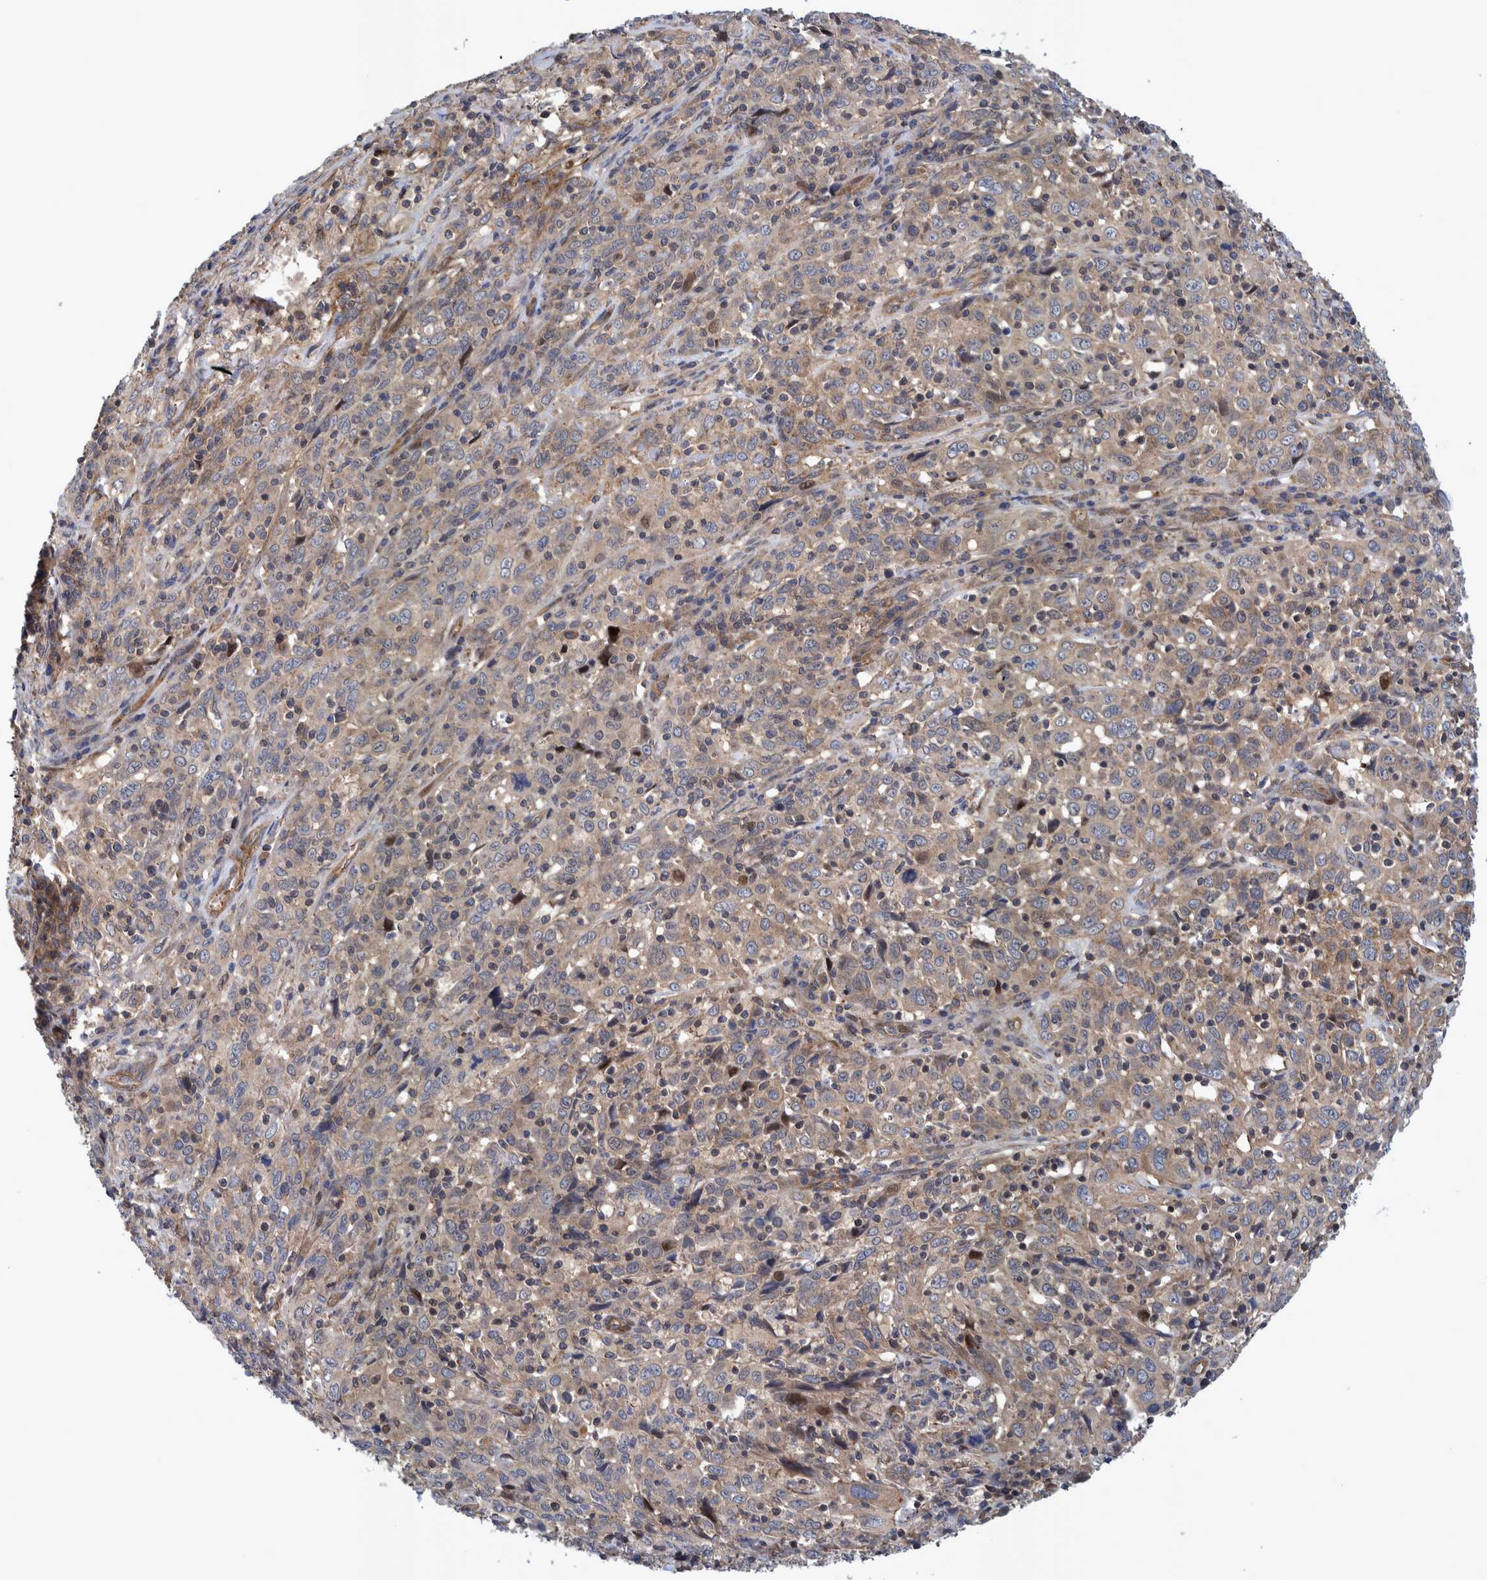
{"staining": {"intensity": "weak", "quantity": ">75%", "location": "cytoplasmic/membranous"}, "tissue": "cervical cancer", "cell_type": "Tumor cells", "image_type": "cancer", "snomed": [{"axis": "morphology", "description": "Squamous cell carcinoma, NOS"}, {"axis": "topography", "description": "Cervix"}], "caption": "High-magnification brightfield microscopy of cervical cancer stained with DAB (3,3'-diaminobenzidine) (brown) and counterstained with hematoxylin (blue). tumor cells exhibit weak cytoplasmic/membranous staining is seen in approximately>75% of cells.", "gene": "GRPEL2", "patient": {"sex": "female", "age": 46}}